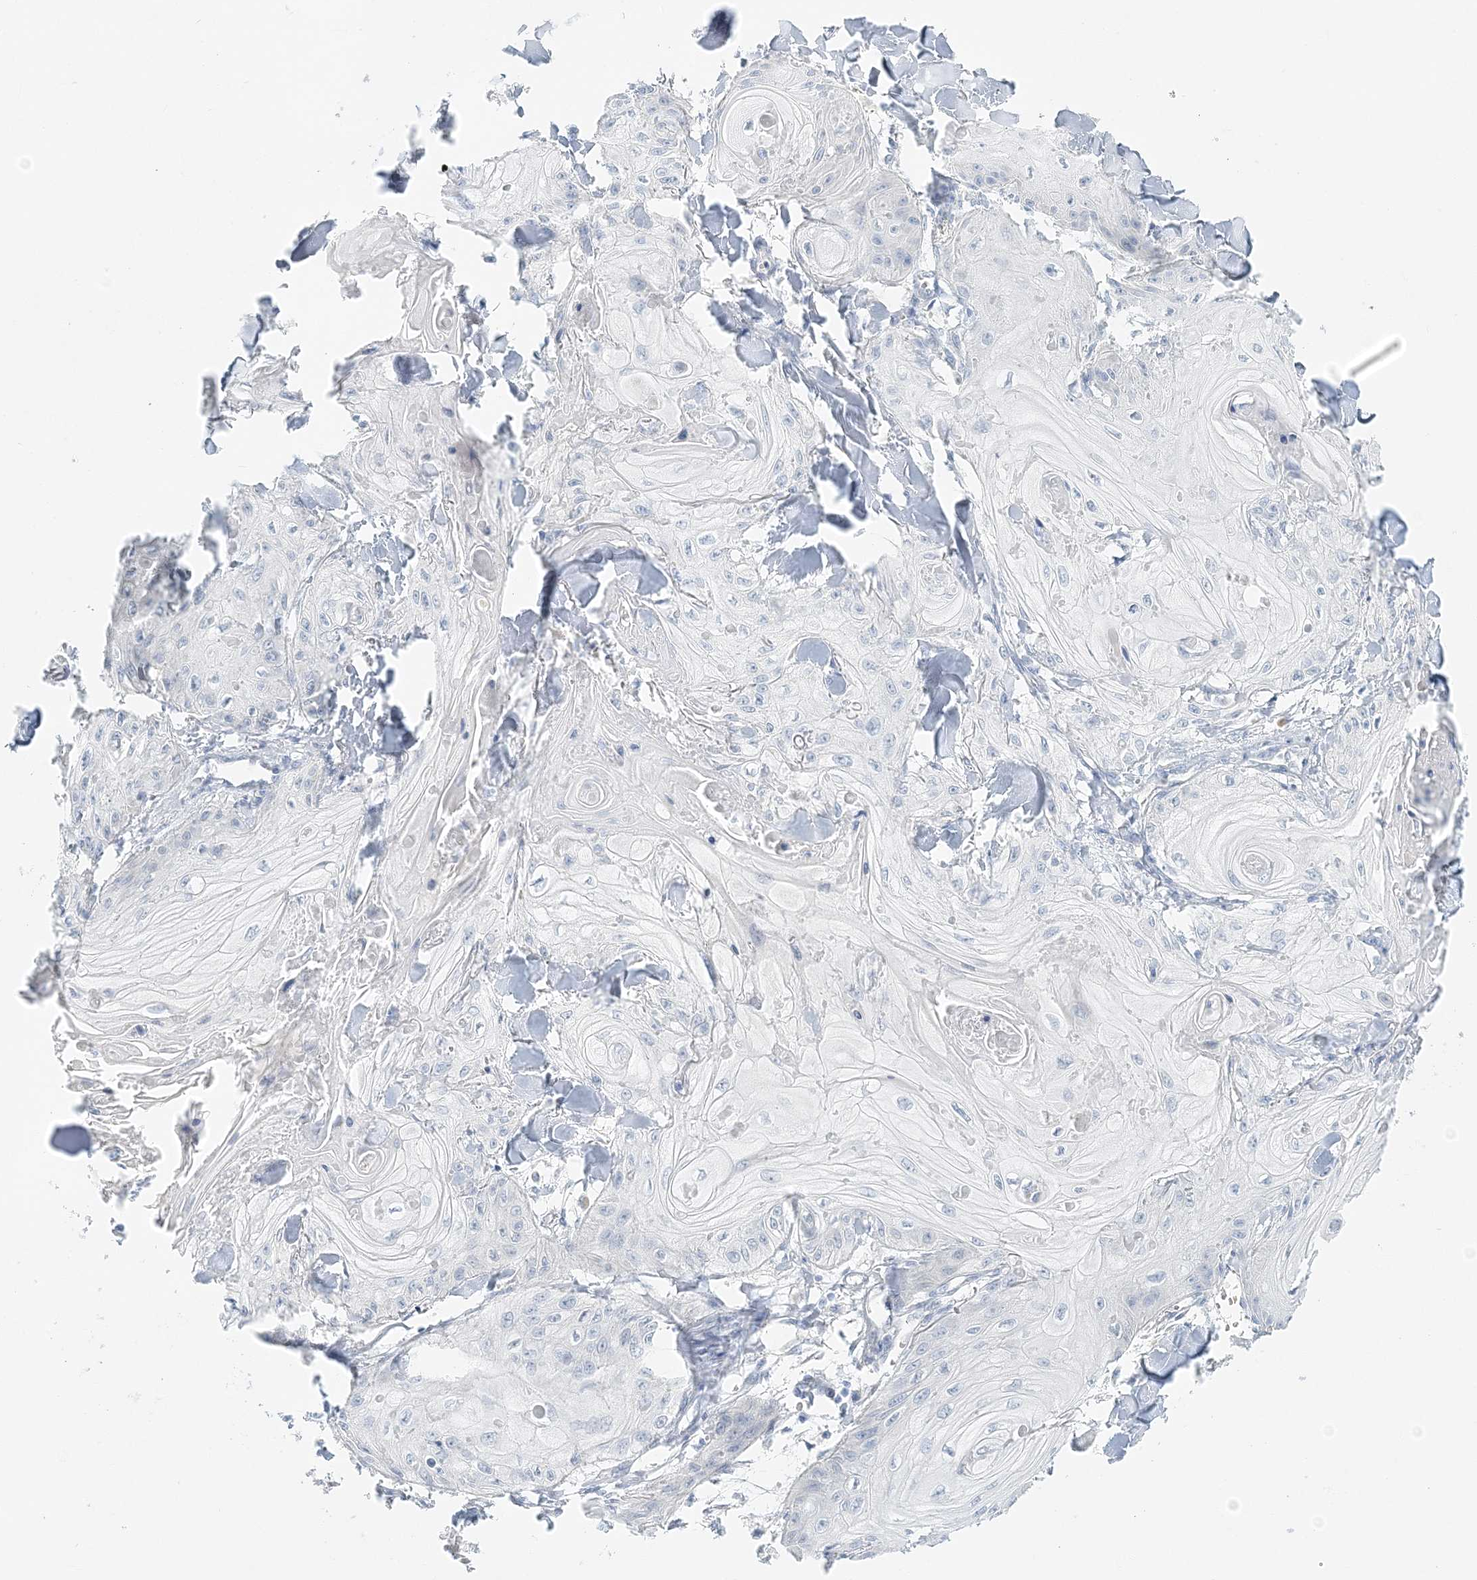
{"staining": {"intensity": "negative", "quantity": "none", "location": "none"}, "tissue": "skin cancer", "cell_type": "Tumor cells", "image_type": "cancer", "snomed": [{"axis": "morphology", "description": "Squamous cell carcinoma, NOS"}, {"axis": "topography", "description": "Skin"}], "caption": "Immunohistochemistry micrograph of neoplastic tissue: human skin cancer (squamous cell carcinoma) stained with DAB (3,3'-diaminobenzidine) exhibits no significant protein expression in tumor cells. (IHC, brightfield microscopy, high magnification).", "gene": "VILL", "patient": {"sex": "male", "age": 74}}